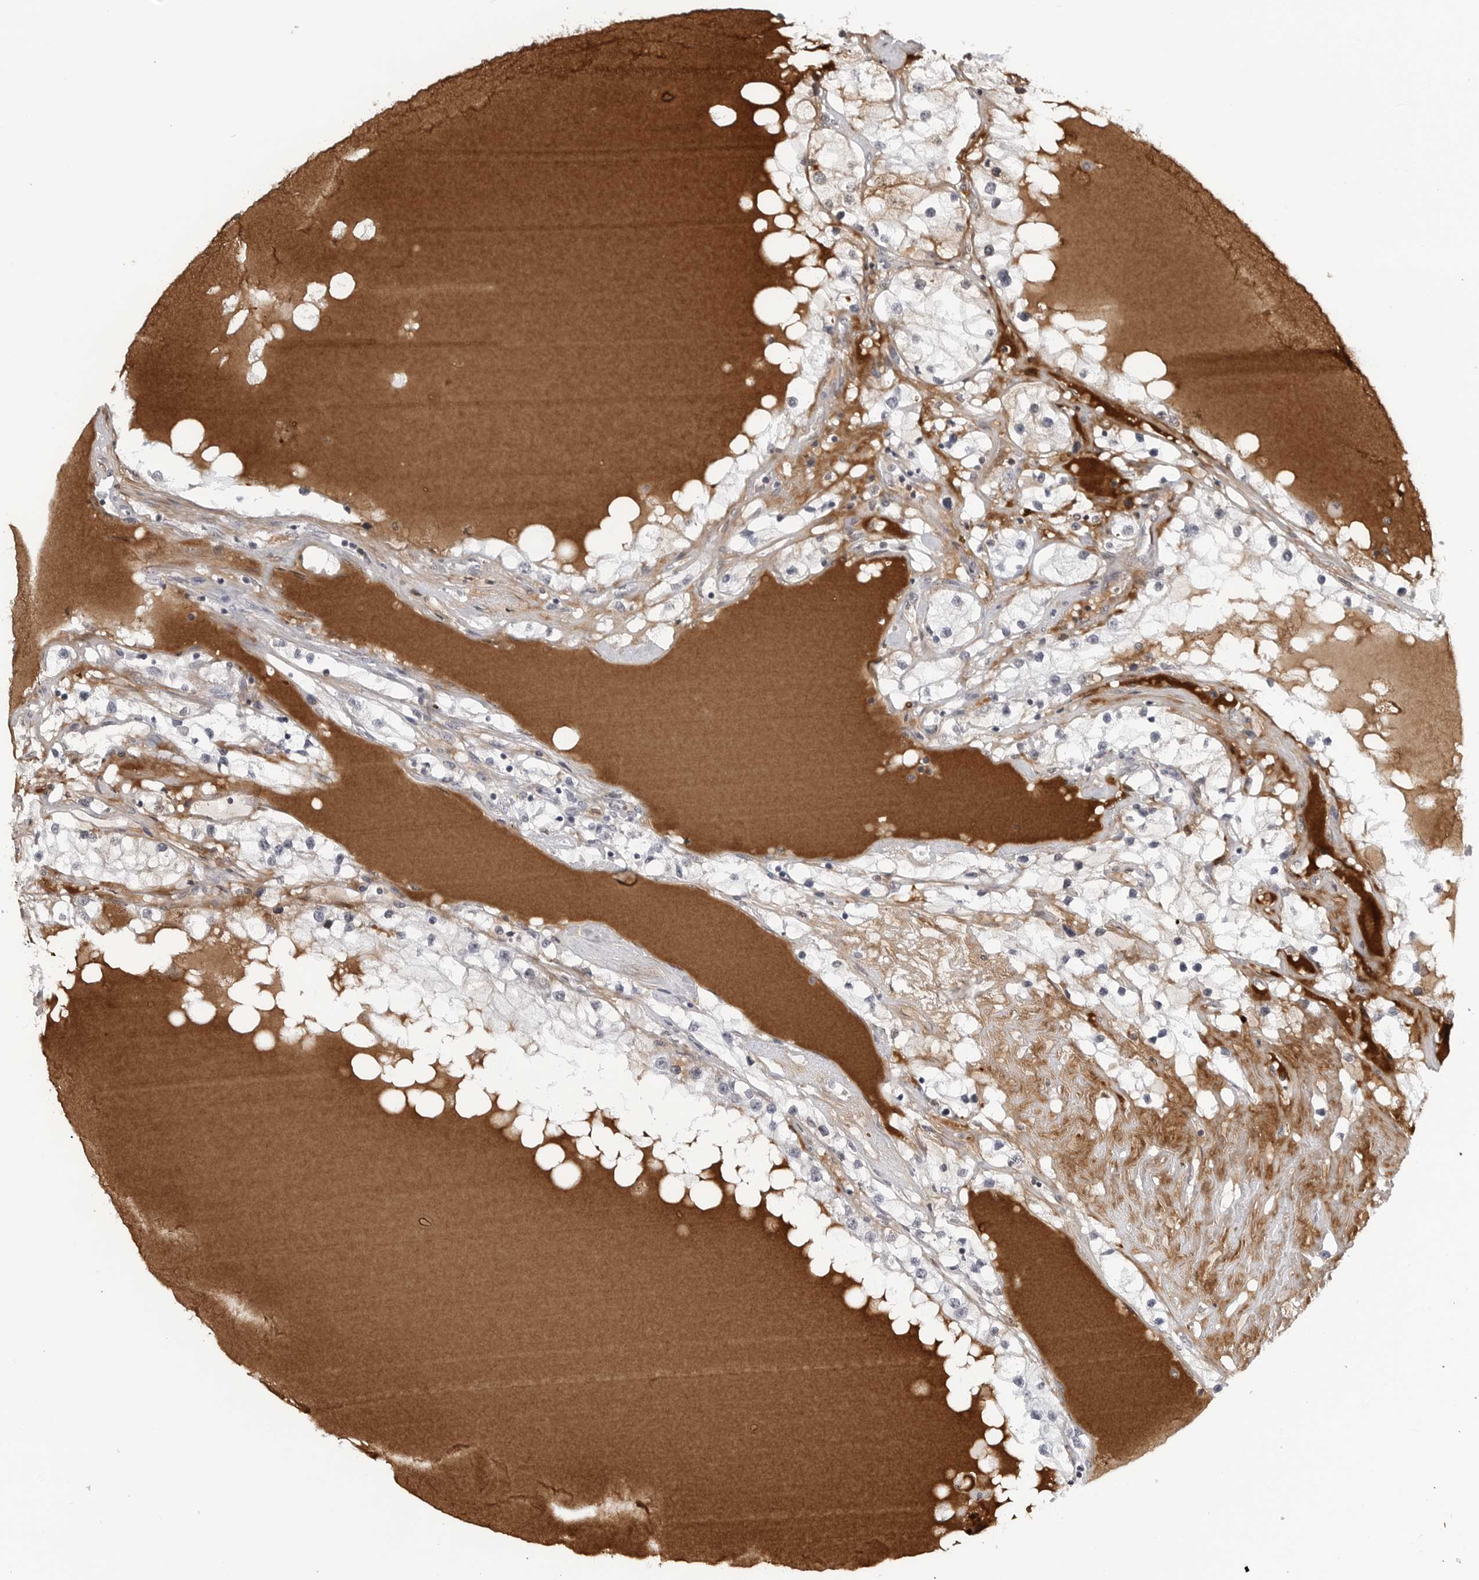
{"staining": {"intensity": "weak", "quantity": "<25%", "location": "cytoplasmic/membranous"}, "tissue": "renal cancer", "cell_type": "Tumor cells", "image_type": "cancer", "snomed": [{"axis": "morphology", "description": "Adenocarcinoma, NOS"}, {"axis": "topography", "description": "Kidney"}], "caption": "Immunohistochemical staining of human renal adenocarcinoma reveals no significant expression in tumor cells.", "gene": "CXCR5", "patient": {"sex": "male", "age": 68}}